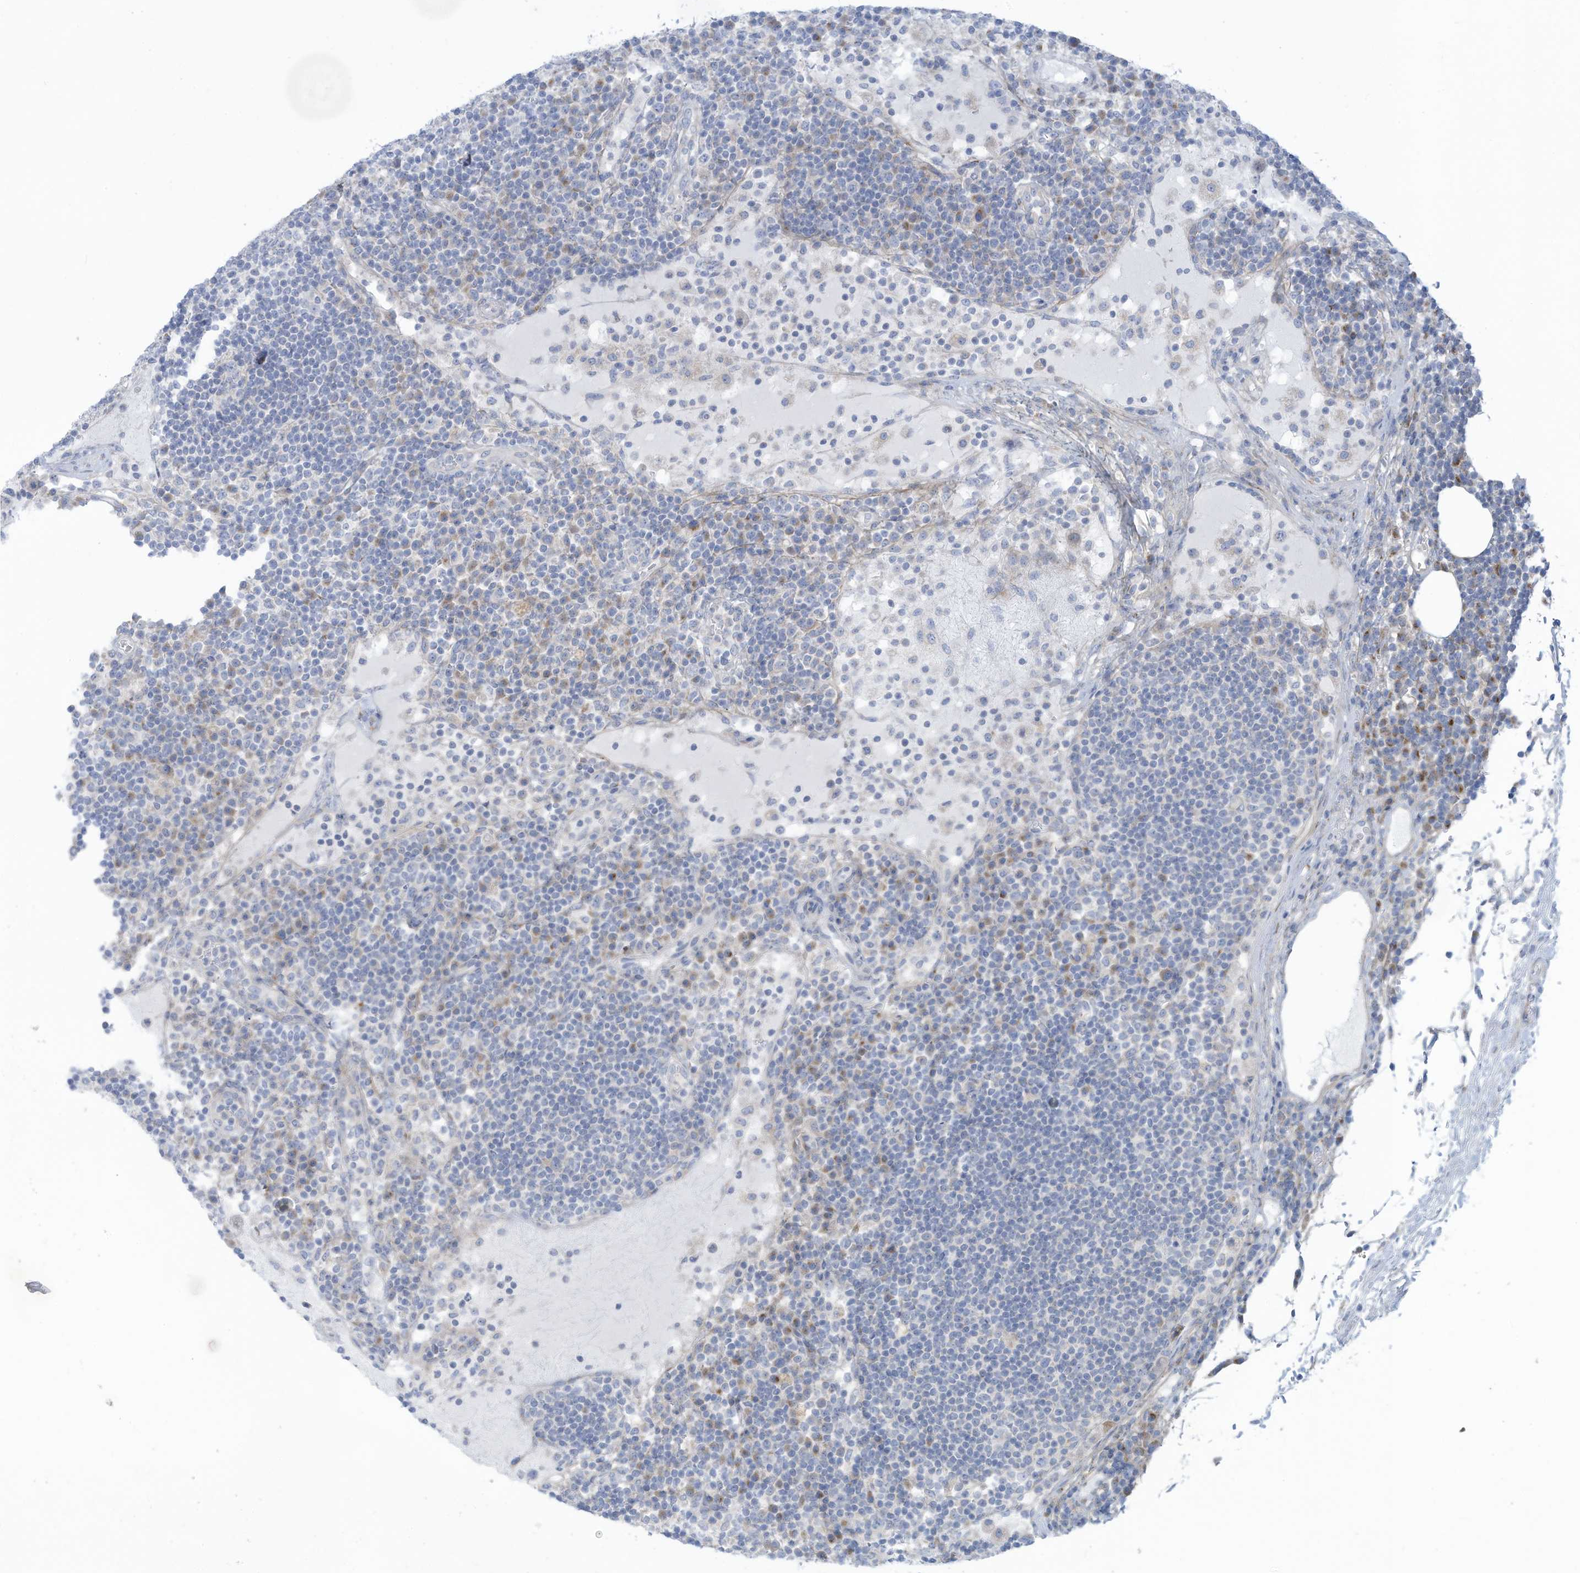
{"staining": {"intensity": "negative", "quantity": "none", "location": "none"}, "tissue": "lymph node", "cell_type": "Germinal center cells", "image_type": "normal", "snomed": [{"axis": "morphology", "description": "Normal tissue, NOS"}, {"axis": "topography", "description": "Lymph node"}], "caption": "IHC histopathology image of normal lymph node stained for a protein (brown), which reveals no expression in germinal center cells. Brightfield microscopy of immunohistochemistry stained with DAB (3,3'-diaminobenzidine) (brown) and hematoxylin (blue), captured at high magnification.", "gene": "TRMT2B", "patient": {"sex": "female", "age": 53}}